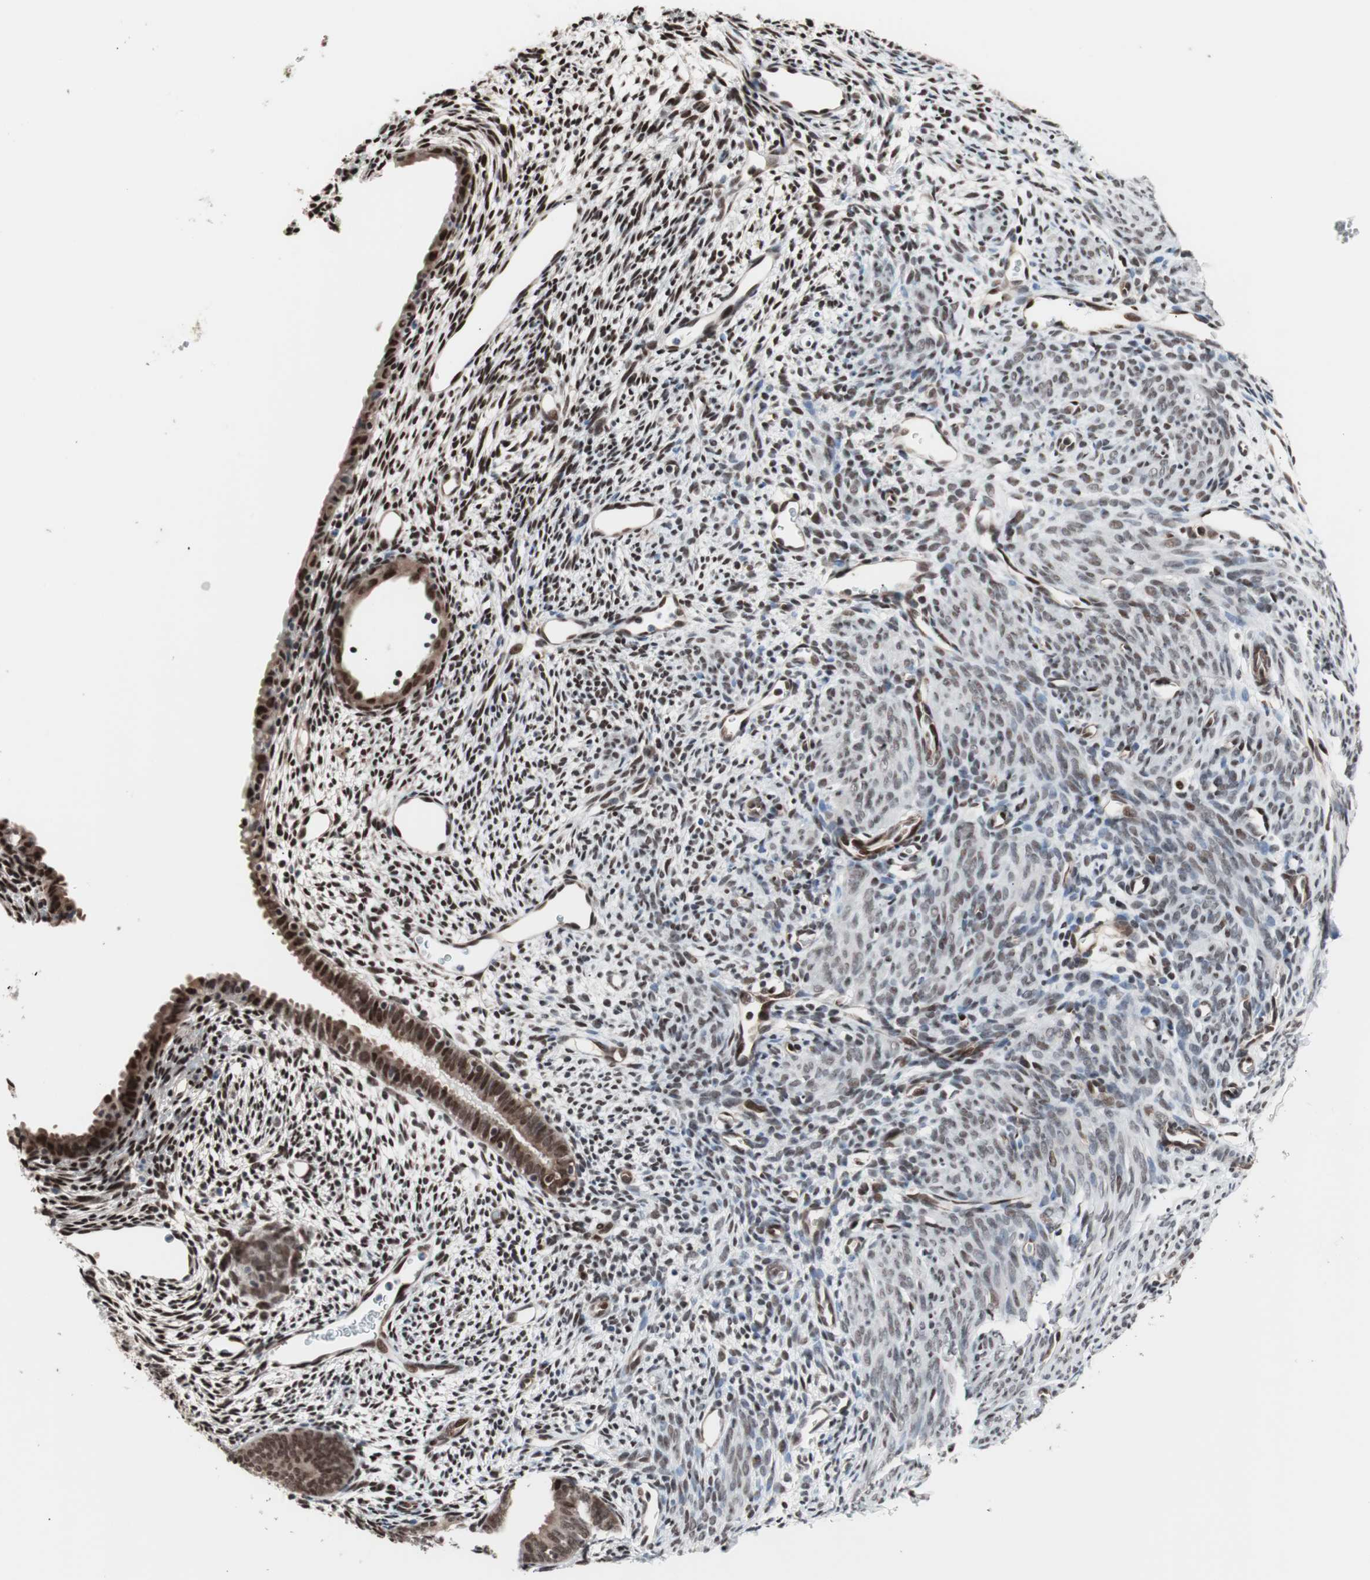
{"staining": {"intensity": "strong", "quantity": ">75%", "location": "nuclear"}, "tissue": "endometrium", "cell_type": "Cells in endometrial stroma", "image_type": "normal", "snomed": [{"axis": "morphology", "description": "Normal tissue, NOS"}, {"axis": "morphology", "description": "Atrophy, NOS"}, {"axis": "topography", "description": "Uterus"}, {"axis": "topography", "description": "Endometrium"}], "caption": "DAB (3,3'-diaminobenzidine) immunohistochemical staining of normal endometrium reveals strong nuclear protein expression in approximately >75% of cells in endometrial stroma. (DAB (3,3'-diaminobenzidine) IHC with brightfield microscopy, high magnification).", "gene": "POGZ", "patient": {"sex": "female", "age": 68}}